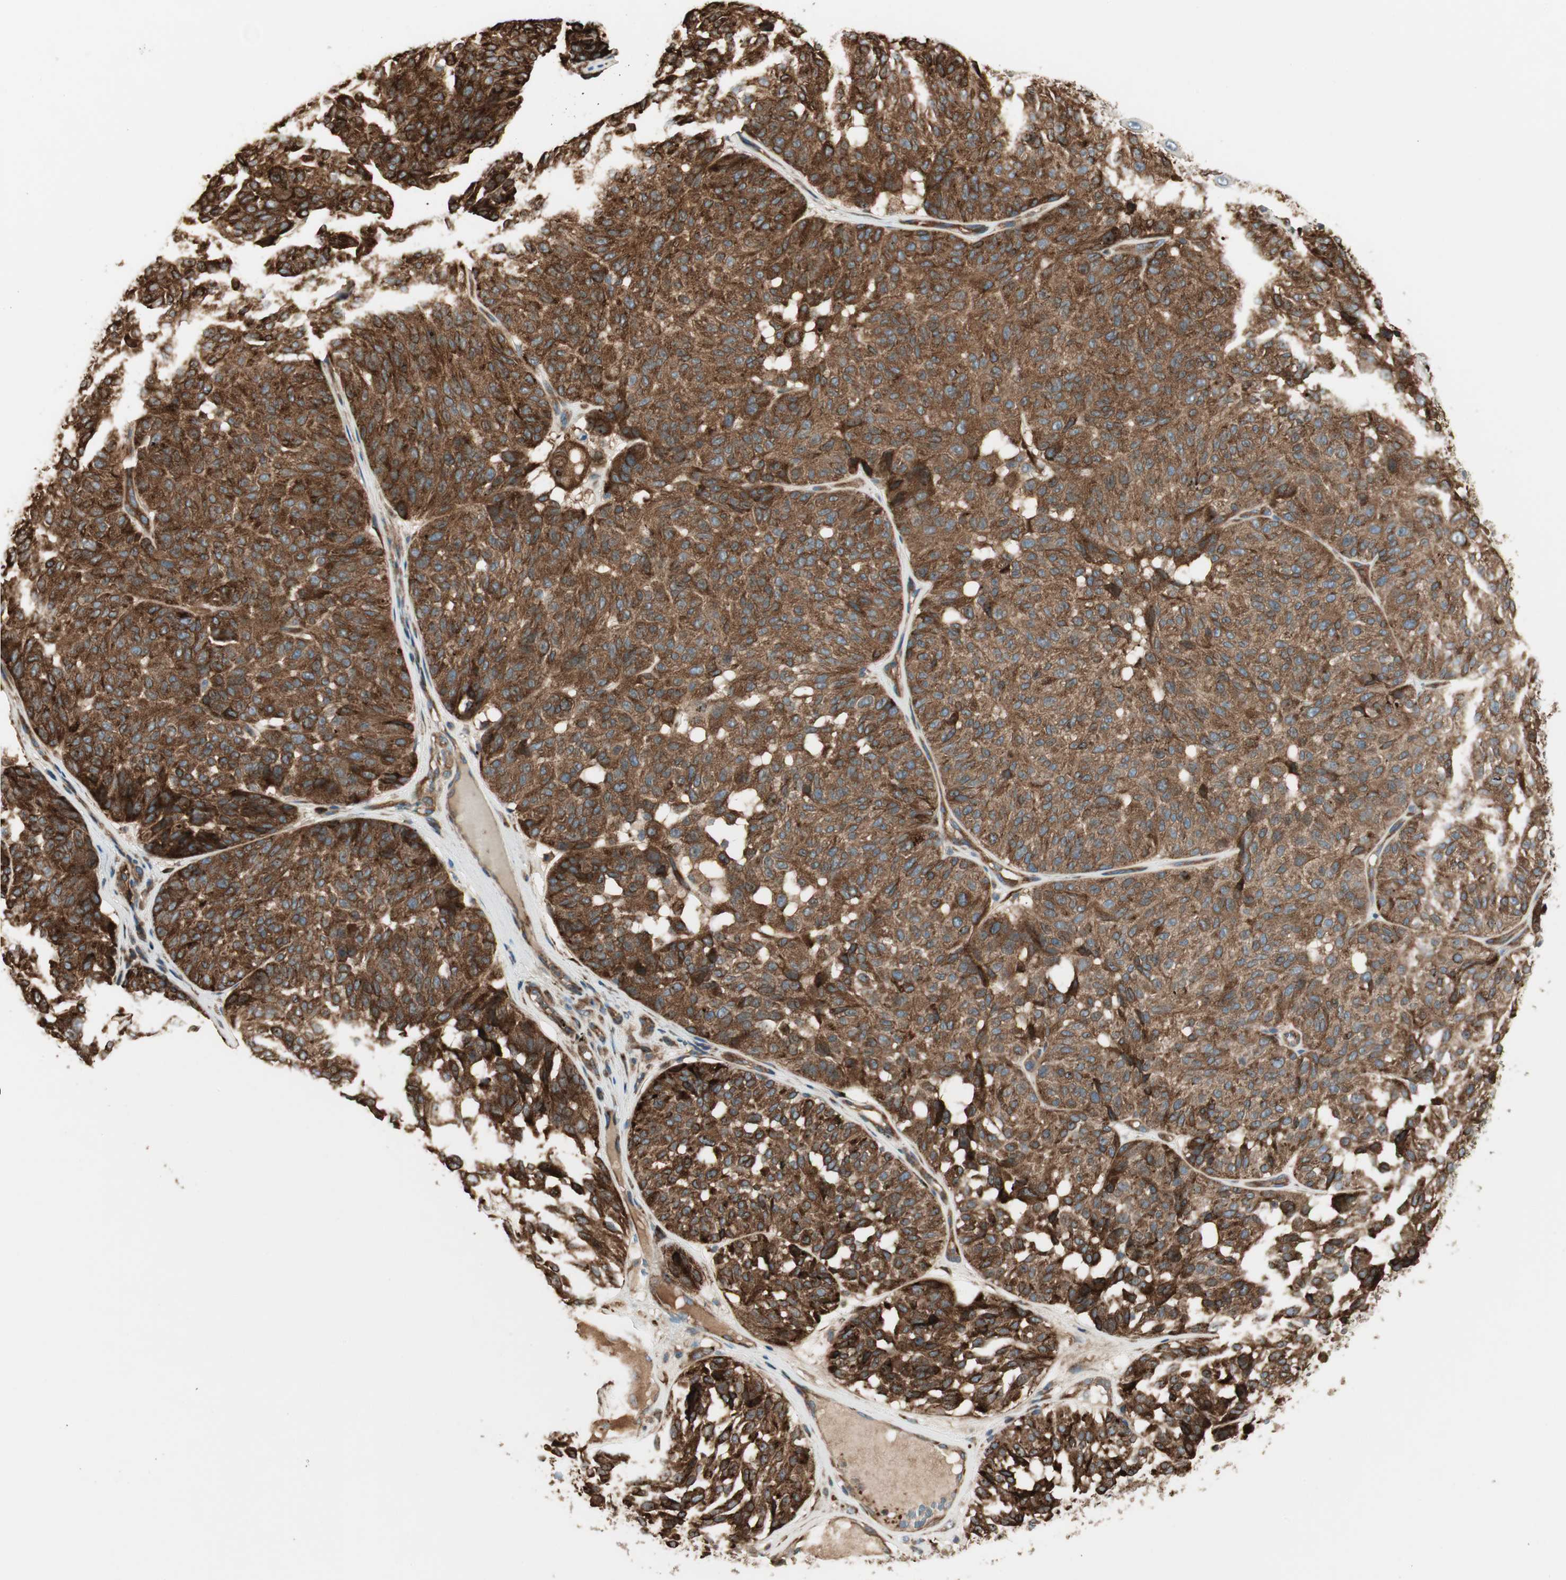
{"staining": {"intensity": "strong", "quantity": ">75%", "location": "cytoplasmic/membranous"}, "tissue": "melanoma", "cell_type": "Tumor cells", "image_type": "cancer", "snomed": [{"axis": "morphology", "description": "Malignant melanoma, NOS"}, {"axis": "topography", "description": "Skin"}], "caption": "Melanoma stained with immunohistochemistry exhibits strong cytoplasmic/membranous positivity in about >75% of tumor cells.", "gene": "PRKG1", "patient": {"sex": "female", "age": 46}}